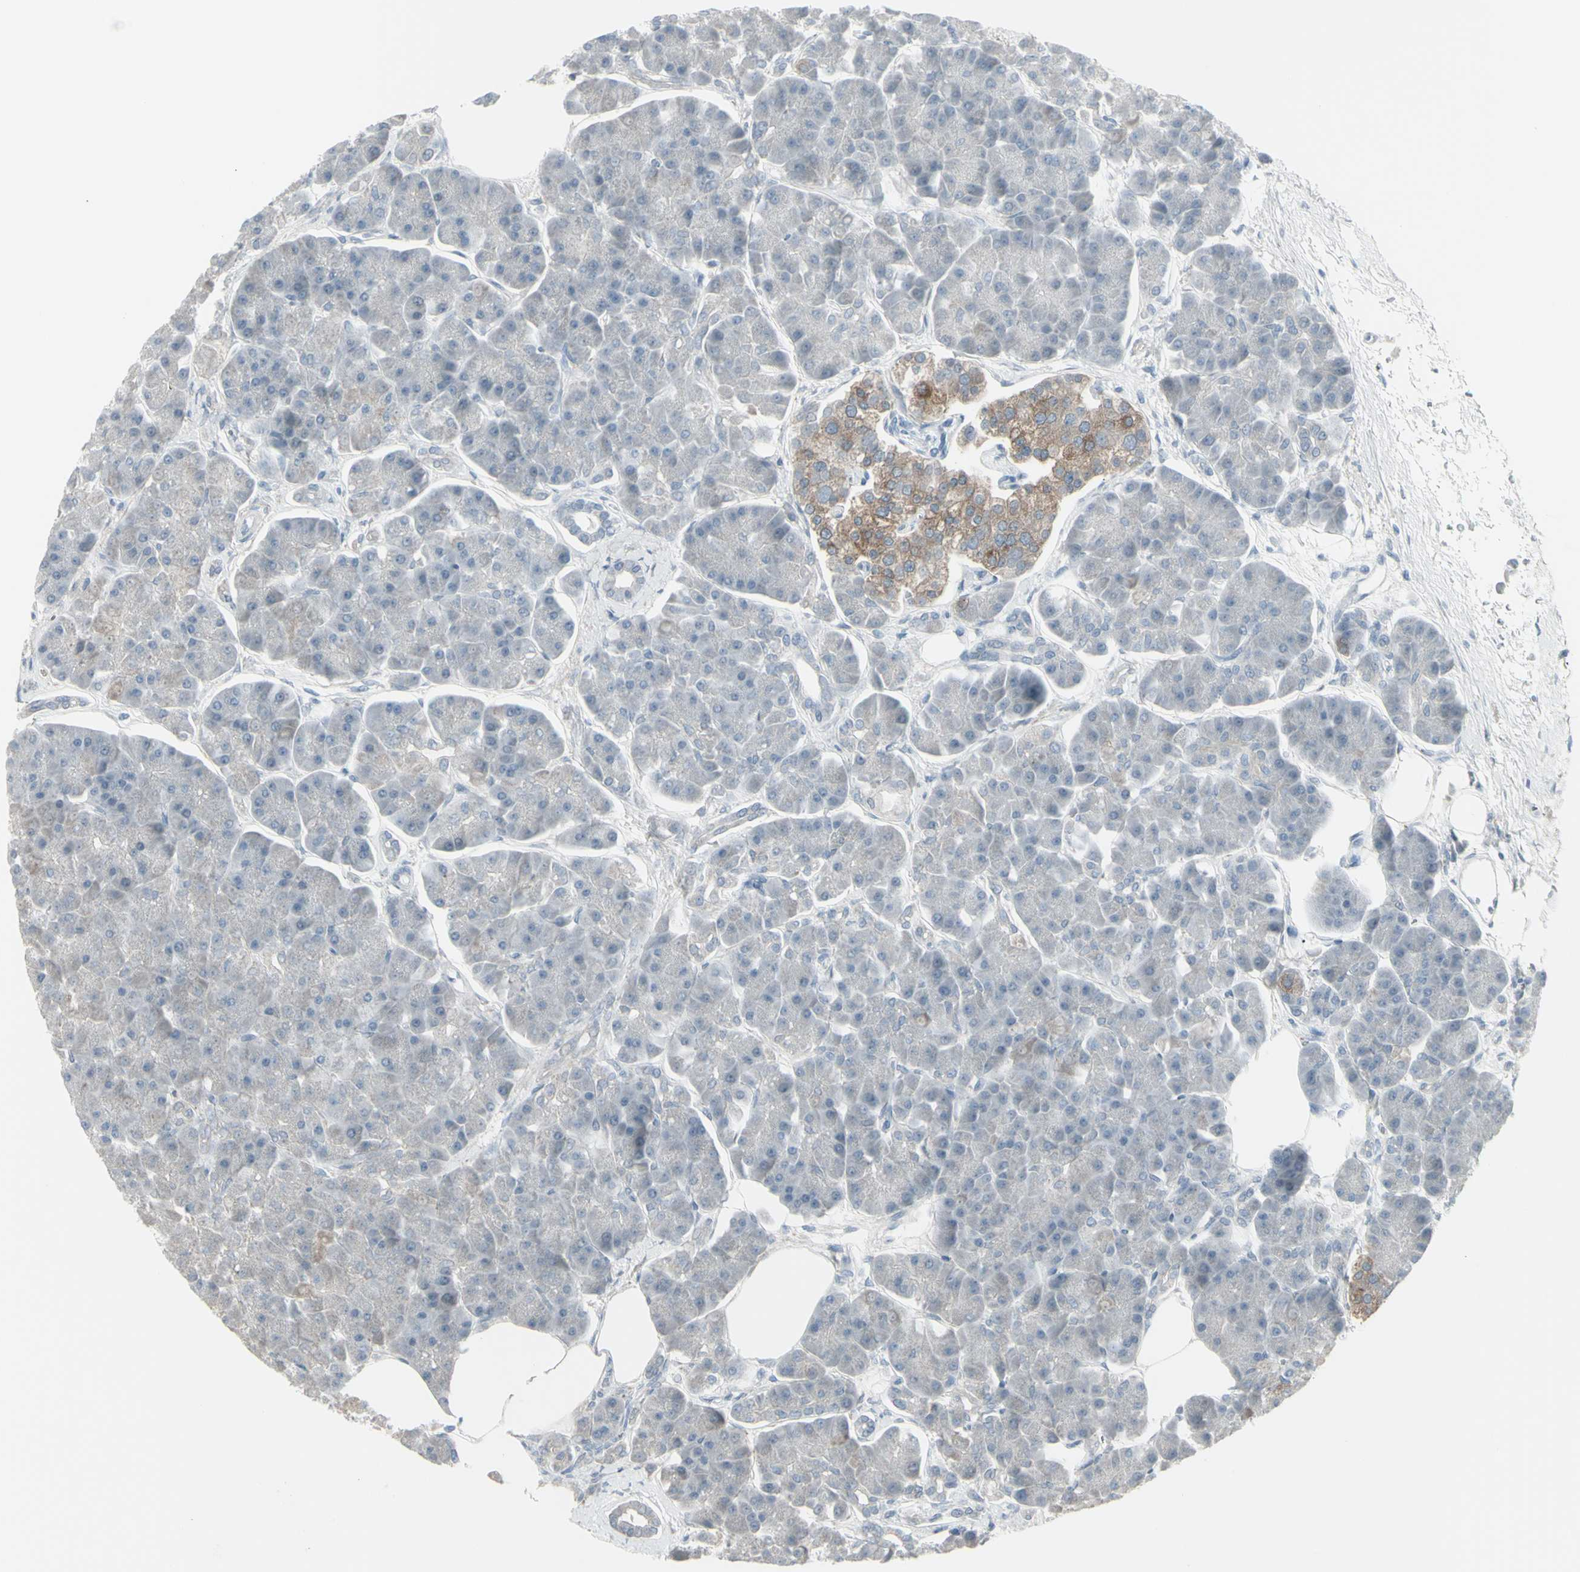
{"staining": {"intensity": "weak", "quantity": "<25%", "location": "cytoplasmic/membranous"}, "tissue": "pancreas", "cell_type": "Exocrine glandular cells", "image_type": "normal", "snomed": [{"axis": "morphology", "description": "Normal tissue, NOS"}, {"axis": "topography", "description": "Pancreas"}], "caption": "DAB (3,3'-diaminobenzidine) immunohistochemical staining of benign pancreas demonstrates no significant expression in exocrine glandular cells.", "gene": "RAB3A", "patient": {"sex": "female", "age": 70}}